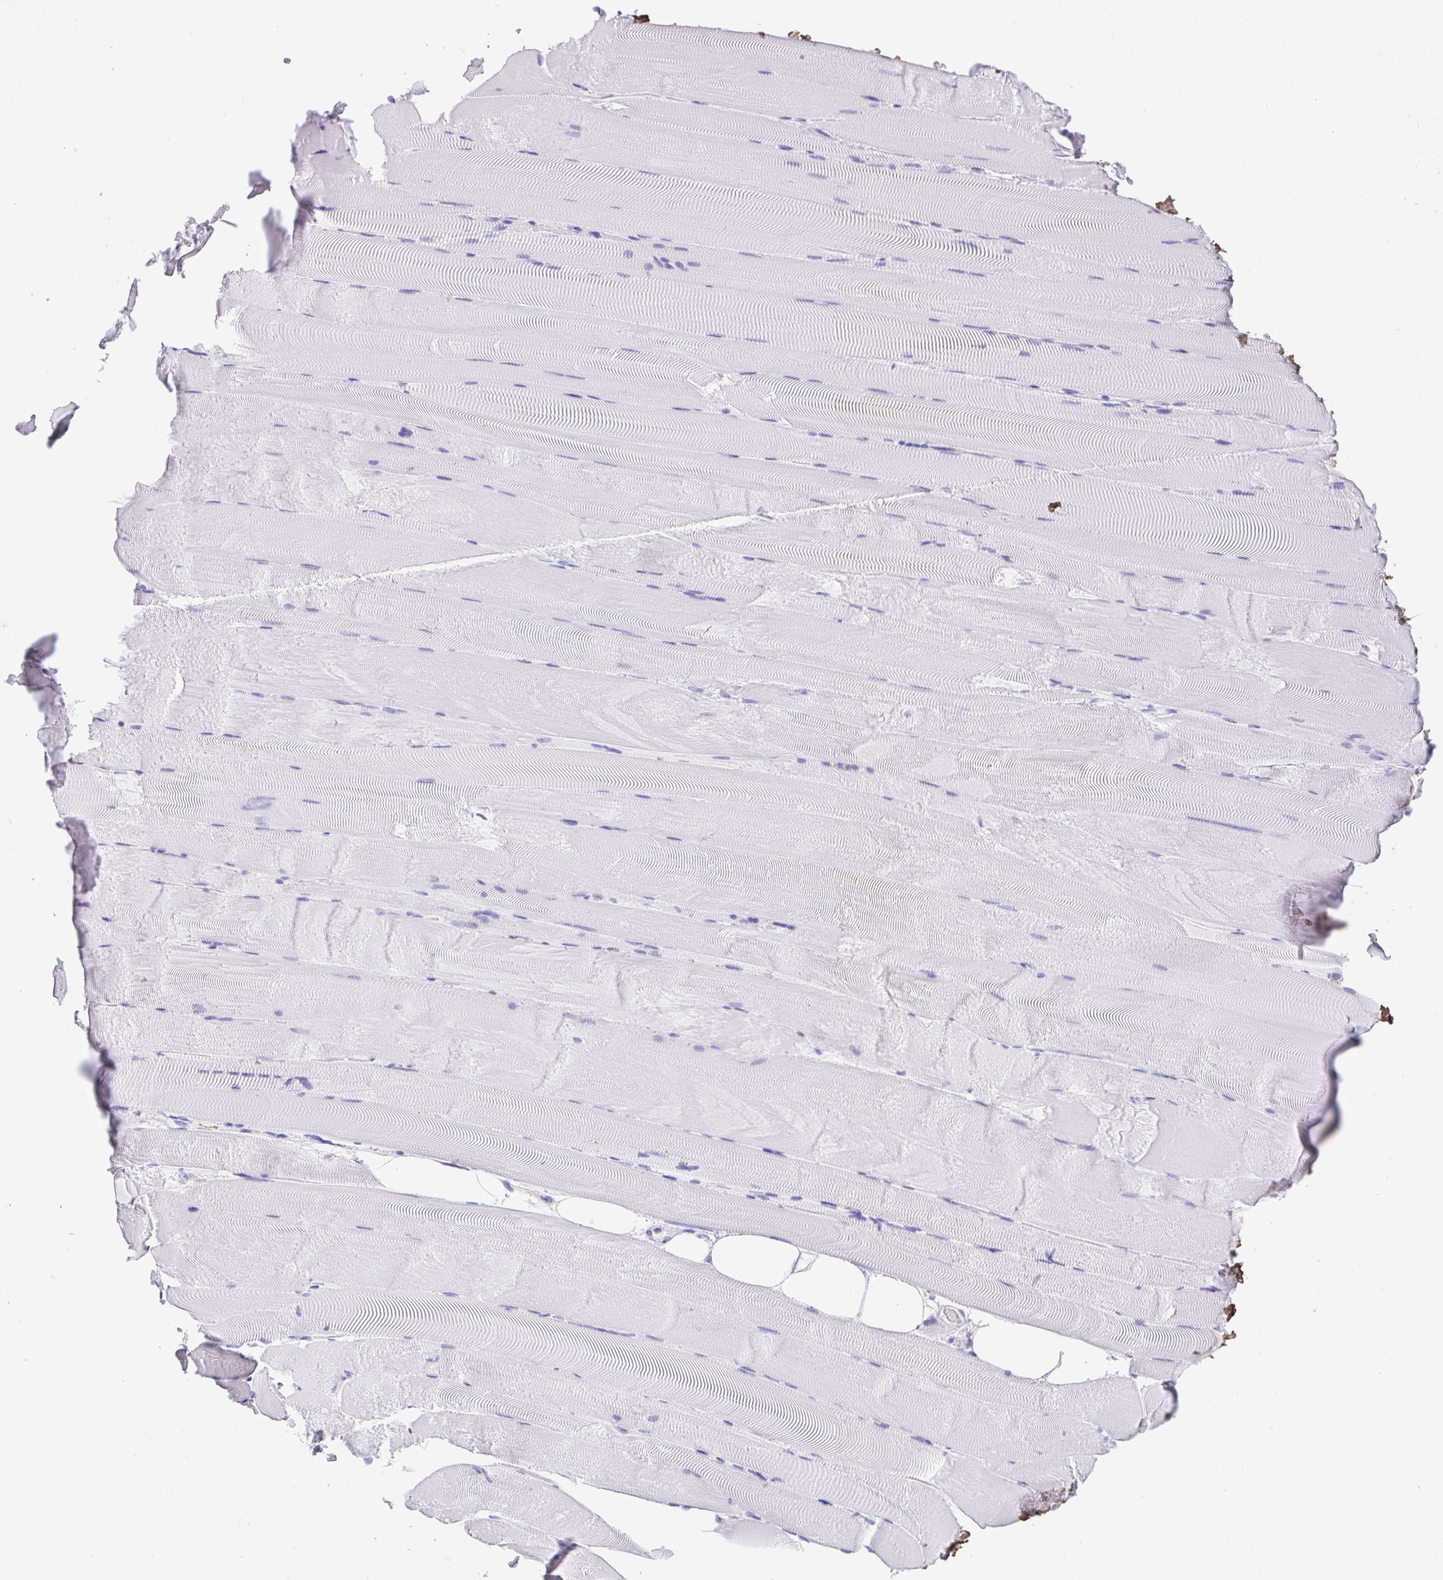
{"staining": {"intensity": "negative", "quantity": "none", "location": "none"}, "tissue": "skeletal muscle", "cell_type": "Myocytes", "image_type": "normal", "snomed": [{"axis": "morphology", "description": "Normal tissue, NOS"}, {"axis": "topography", "description": "Skeletal muscle"}], "caption": "Histopathology image shows no significant protein expression in myocytes of benign skeletal muscle. Brightfield microscopy of IHC stained with DAB (brown) and hematoxylin (blue), captured at high magnification.", "gene": "HOXC12", "patient": {"sex": "female", "age": 64}}